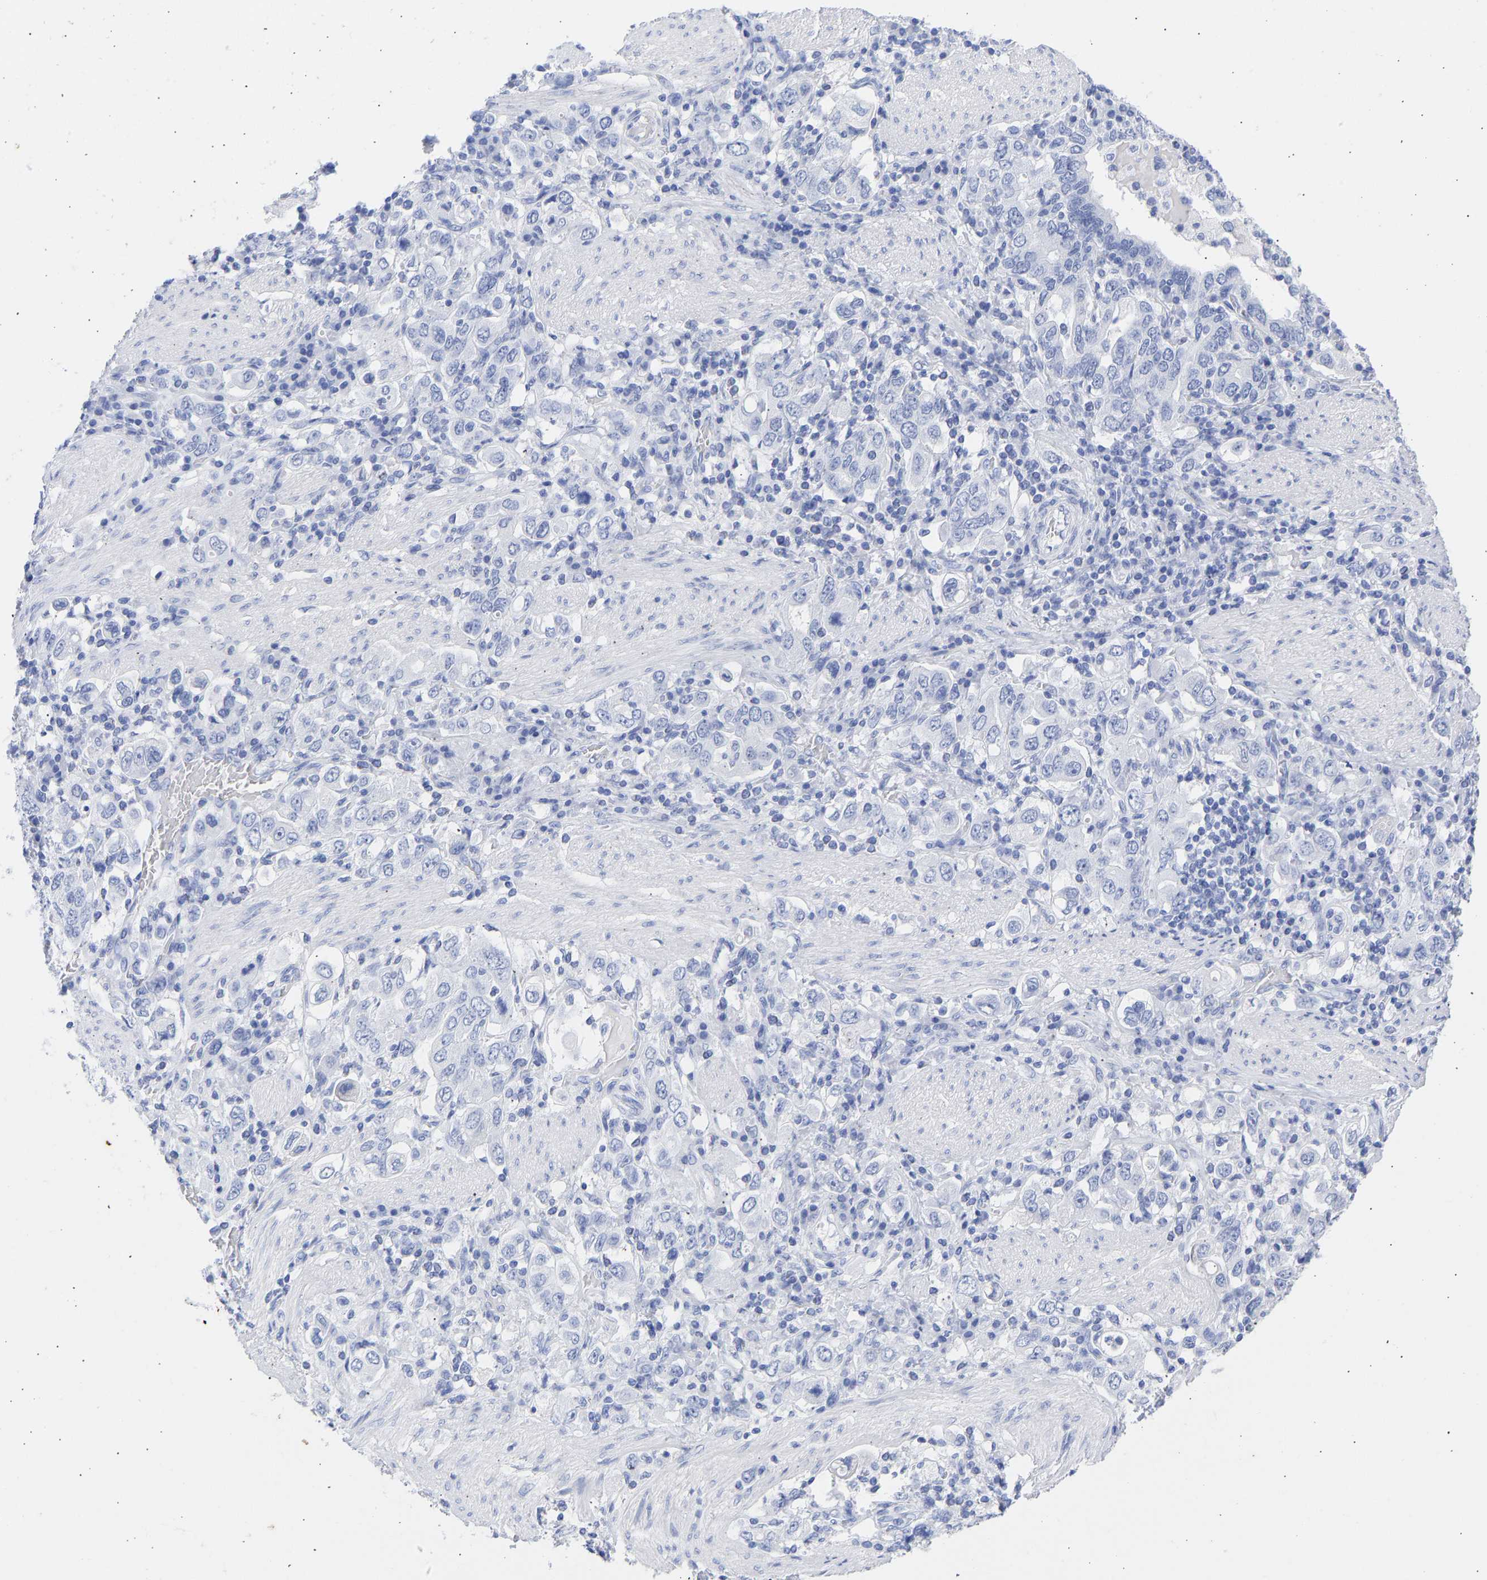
{"staining": {"intensity": "negative", "quantity": "none", "location": "none"}, "tissue": "stomach cancer", "cell_type": "Tumor cells", "image_type": "cancer", "snomed": [{"axis": "morphology", "description": "Adenocarcinoma, NOS"}, {"axis": "topography", "description": "Stomach, upper"}], "caption": "The immunohistochemistry (IHC) histopathology image has no significant staining in tumor cells of stomach cancer (adenocarcinoma) tissue. (Immunohistochemistry (ihc), brightfield microscopy, high magnification).", "gene": "KRT1", "patient": {"sex": "male", "age": 62}}